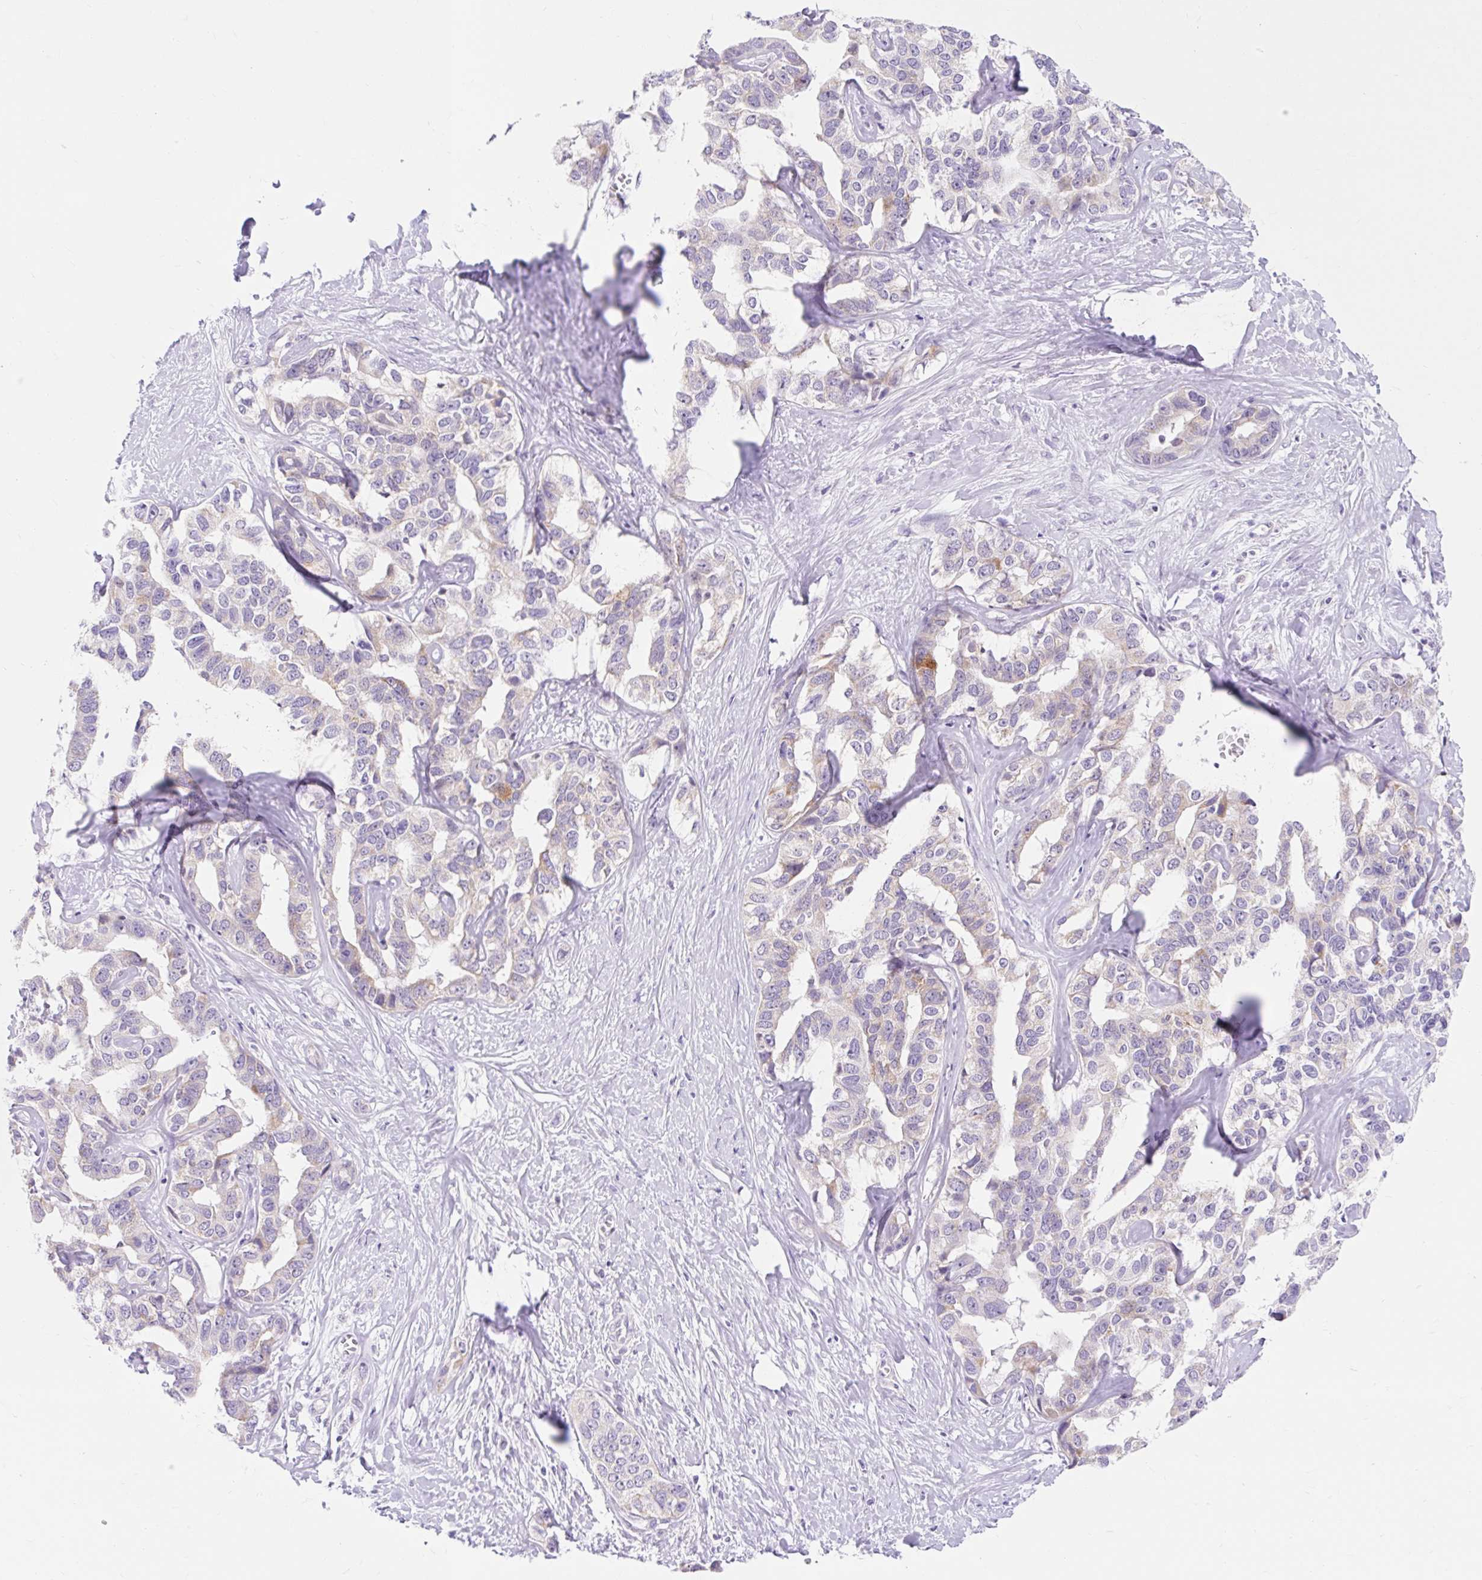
{"staining": {"intensity": "negative", "quantity": "none", "location": "none"}, "tissue": "liver cancer", "cell_type": "Tumor cells", "image_type": "cancer", "snomed": [{"axis": "morphology", "description": "Cholangiocarcinoma"}, {"axis": "topography", "description": "Liver"}], "caption": "The photomicrograph exhibits no significant expression in tumor cells of liver cancer (cholangiocarcinoma).", "gene": "ITPK1", "patient": {"sex": "male", "age": 59}}